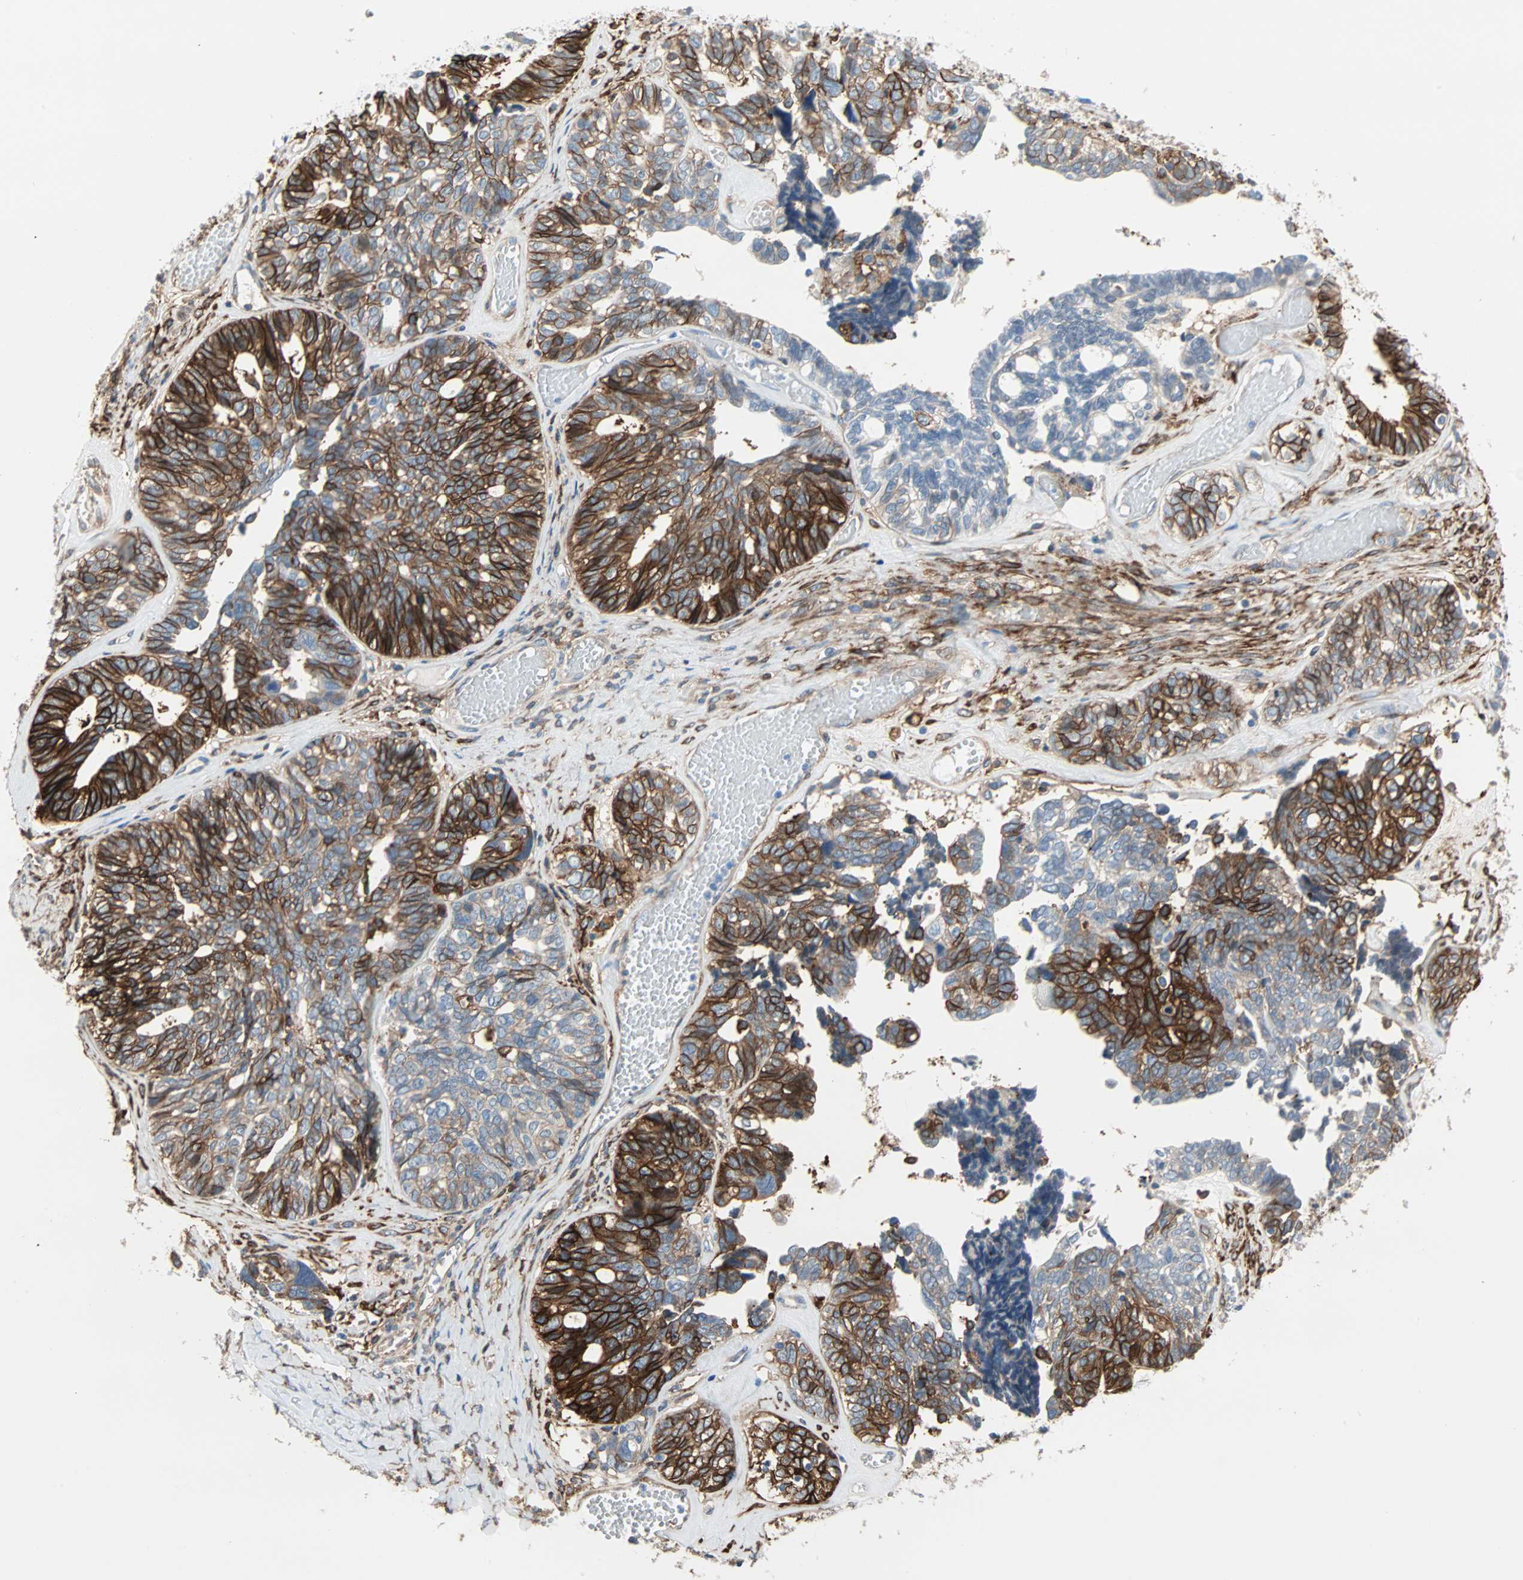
{"staining": {"intensity": "strong", "quantity": "25%-75%", "location": "cytoplasmic/membranous"}, "tissue": "ovarian cancer", "cell_type": "Tumor cells", "image_type": "cancer", "snomed": [{"axis": "morphology", "description": "Cystadenocarcinoma, serous, NOS"}, {"axis": "topography", "description": "Ovary"}], "caption": "Serous cystadenocarcinoma (ovarian) was stained to show a protein in brown. There is high levels of strong cytoplasmic/membranous positivity in approximately 25%-75% of tumor cells. (Stains: DAB (3,3'-diaminobenzidine) in brown, nuclei in blue, Microscopy: brightfield microscopy at high magnification).", "gene": "EPB41L2", "patient": {"sex": "female", "age": 79}}